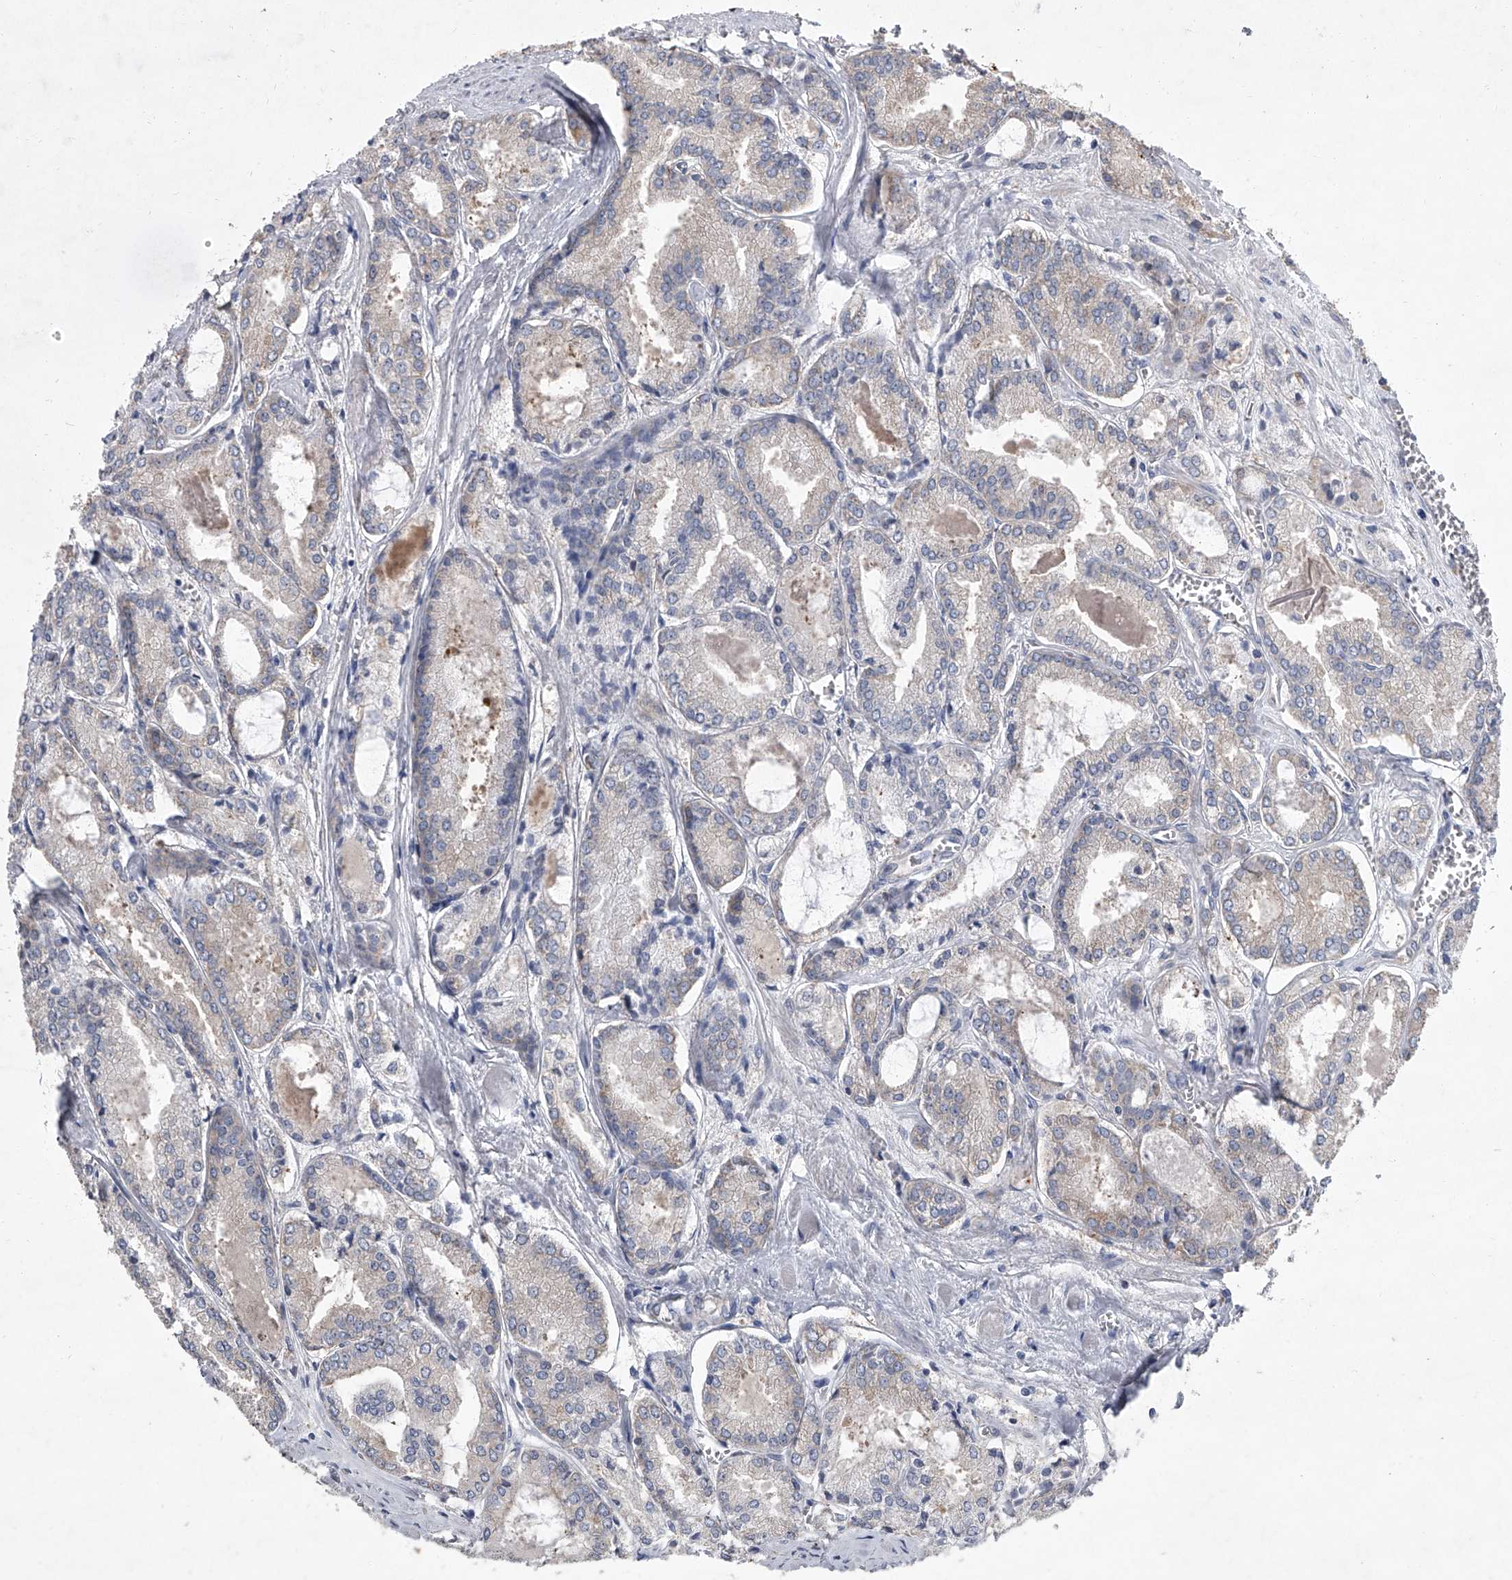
{"staining": {"intensity": "negative", "quantity": "none", "location": "none"}, "tissue": "prostate cancer", "cell_type": "Tumor cells", "image_type": "cancer", "snomed": [{"axis": "morphology", "description": "Adenocarcinoma, Low grade"}, {"axis": "topography", "description": "Prostate"}], "caption": "The immunohistochemistry histopathology image has no significant expression in tumor cells of prostate low-grade adenocarcinoma tissue. Nuclei are stained in blue.", "gene": "EIF2S2", "patient": {"sex": "male", "age": 67}}